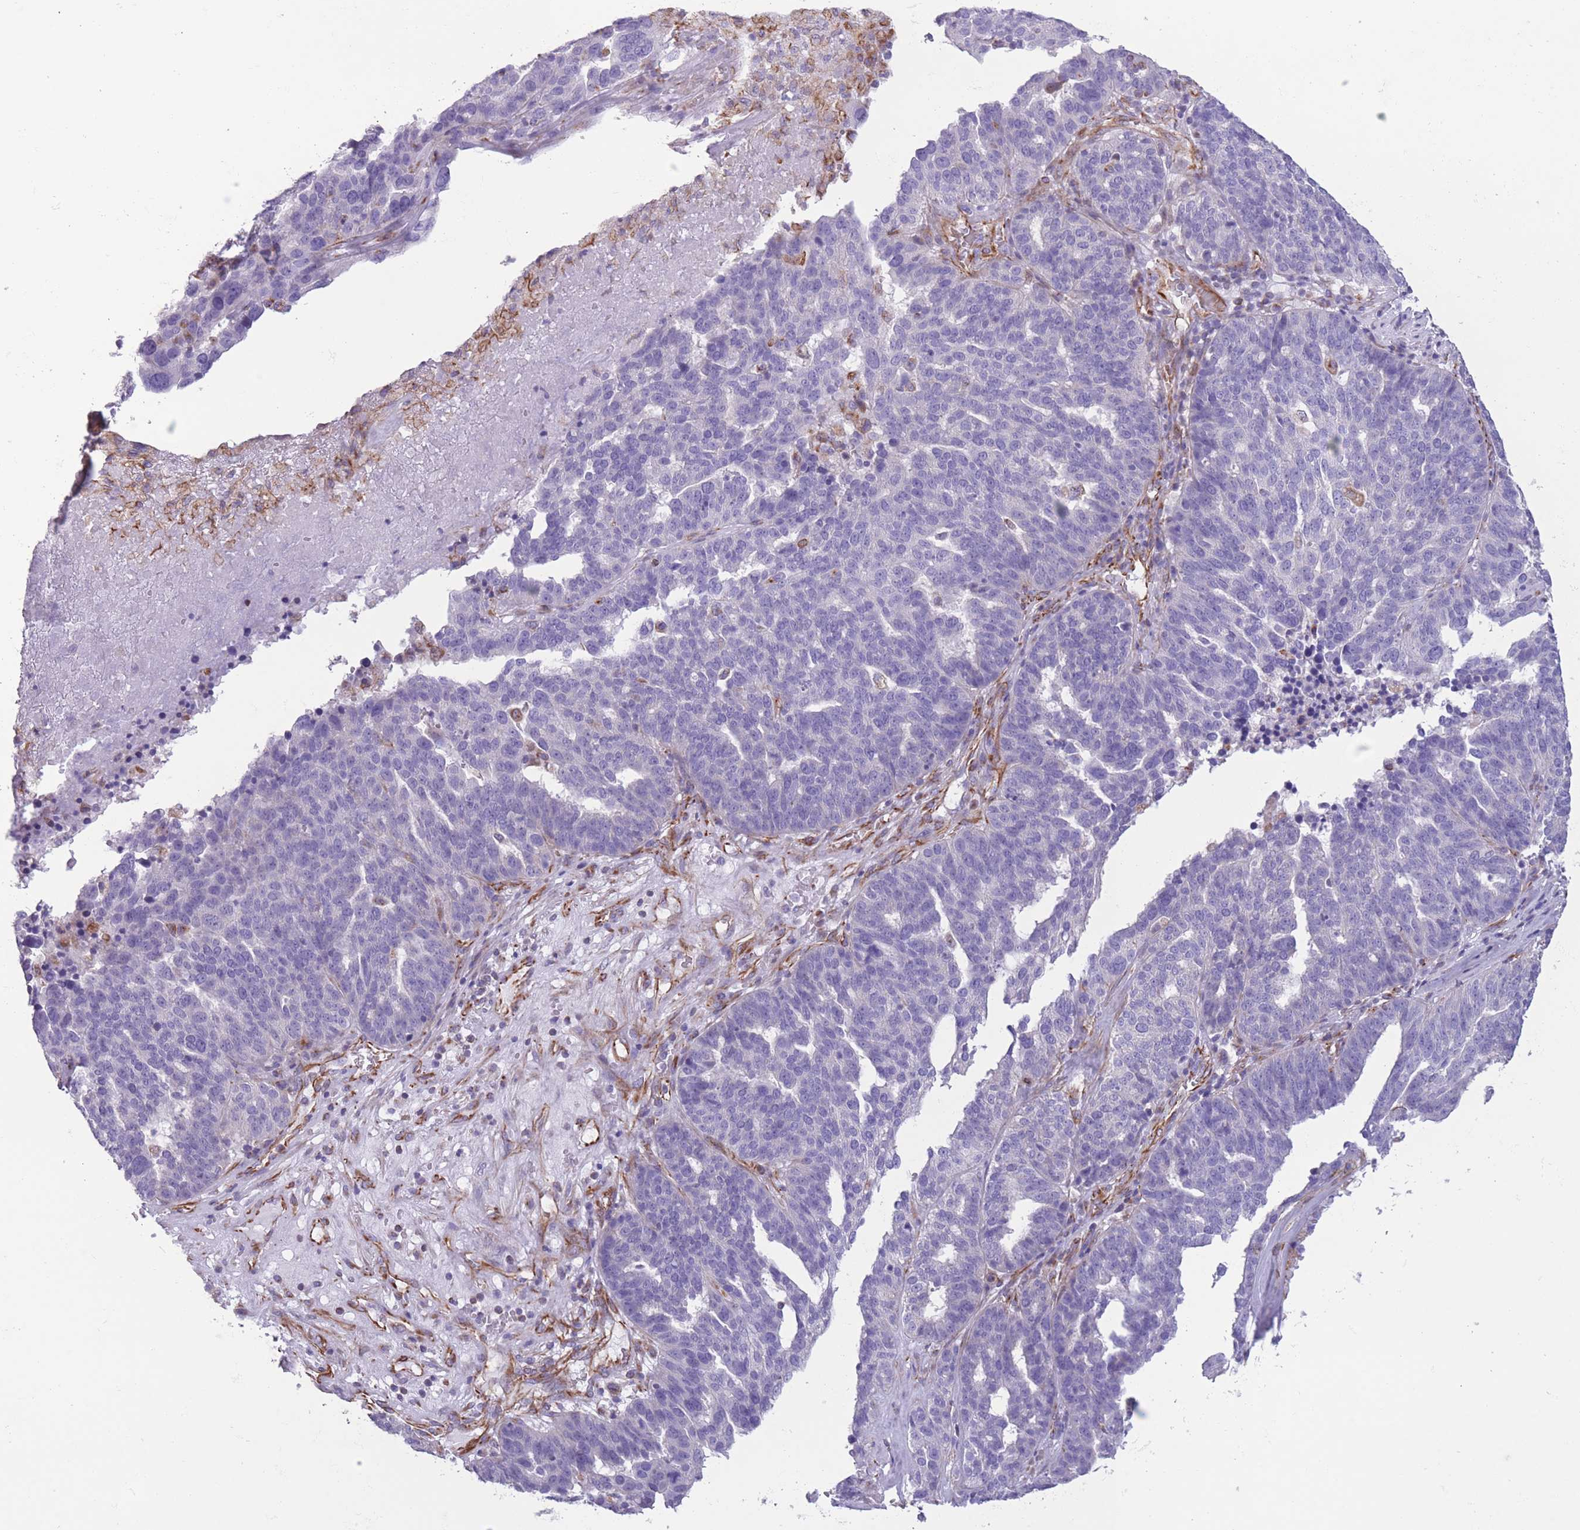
{"staining": {"intensity": "negative", "quantity": "none", "location": "none"}, "tissue": "ovarian cancer", "cell_type": "Tumor cells", "image_type": "cancer", "snomed": [{"axis": "morphology", "description": "Cystadenocarcinoma, serous, NOS"}, {"axis": "topography", "description": "Ovary"}], "caption": "An image of human ovarian serous cystadenocarcinoma is negative for staining in tumor cells. The staining is performed using DAB (3,3'-diaminobenzidine) brown chromogen with nuclei counter-stained in using hematoxylin.", "gene": "PTCD1", "patient": {"sex": "female", "age": 59}}